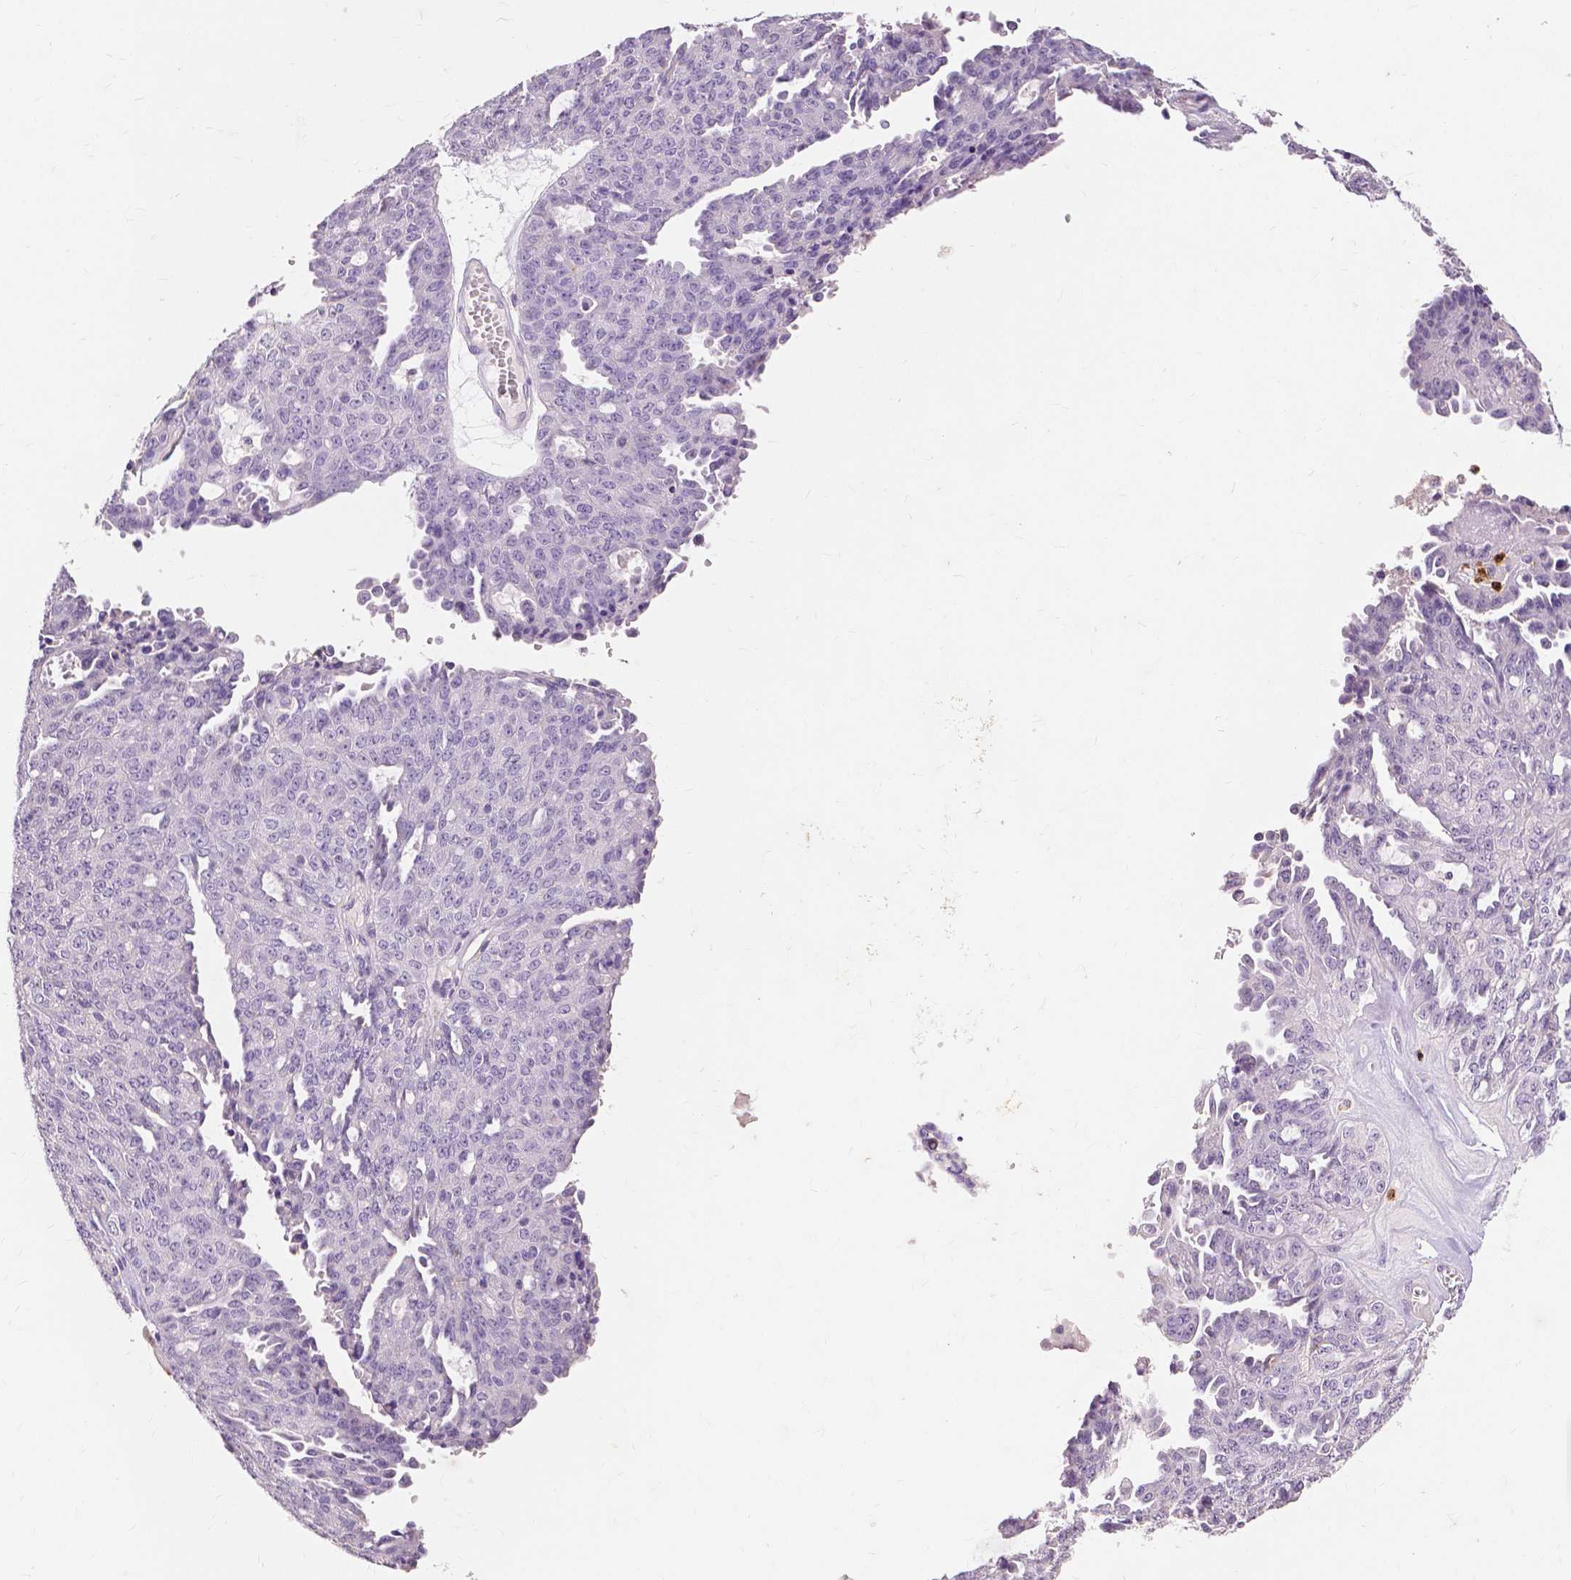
{"staining": {"intensity": "negative", "quantity": "none", "location": "none"}, "tissue": "ovarian cancer", "cell_type": "Tumor cells", "image_type": "cancer", "snomed": [{"axis": "morphology", "description": "Cystadenocarcinoma, serous, NOS"}, {"axis": "topography", "description": "Ovary"}], "caption": "Immunohistochemistry of ovarian cancer (serous cystadenocarcinoma) shows no expression in tumor cells.", "gene": "CXCR2", "patient": {"sex": "female", "age": 71}}